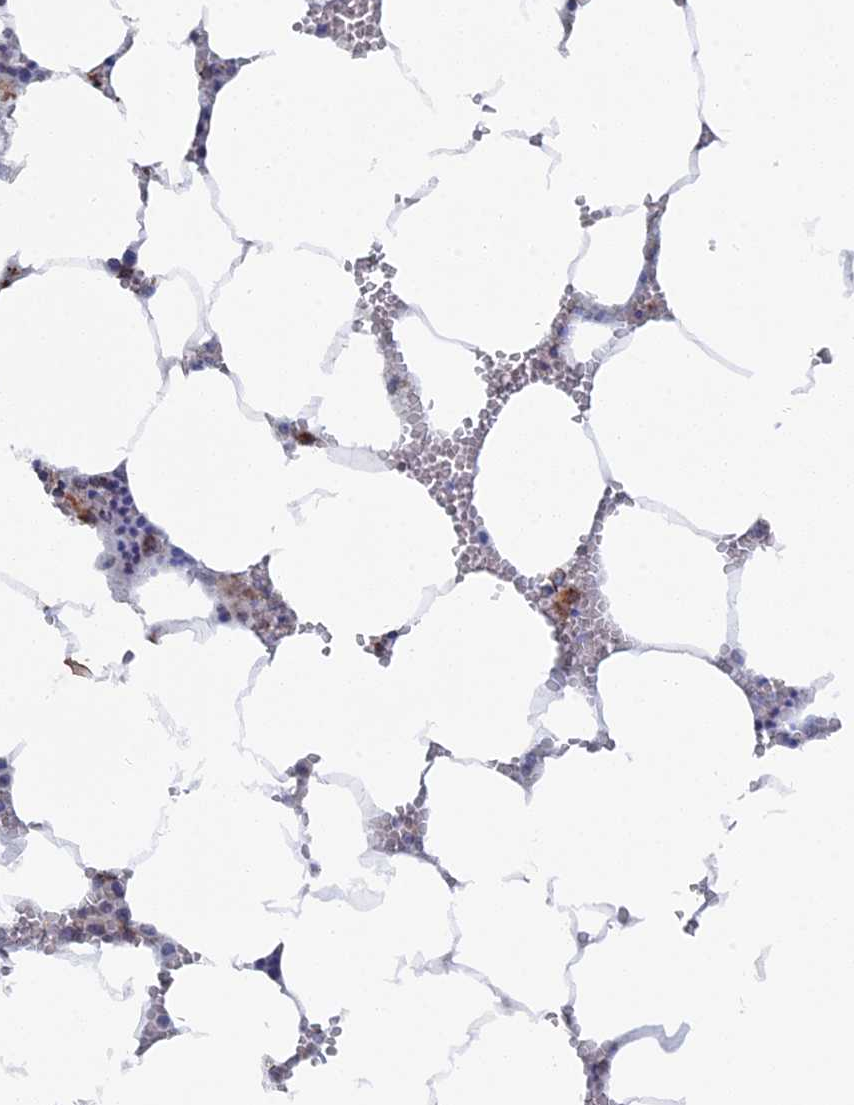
{"staining": {"intensity": "moderate", "quantity": "<25%", "location": "cytoplasmic/membranous"}, "tissue": "bone marrow", "cell_type": "Hematopoietic cells", "image_type": "normal", "snomed": [{"axis": "morphology", "description": "Normal tissue, NOS"}, {"axis": "topography", "description": "Bone marrow"}], "caption": "Benign bone marrow was stained to show a protein in brown. There is low levels of moderate cytoplasmic/membranous positivity in approximately <25% of hematopoietic cells. (IHC, brightfield microscopy, high magnification).", "gene": "SMG9", "patient": {"sex": "male", "age": 70}}